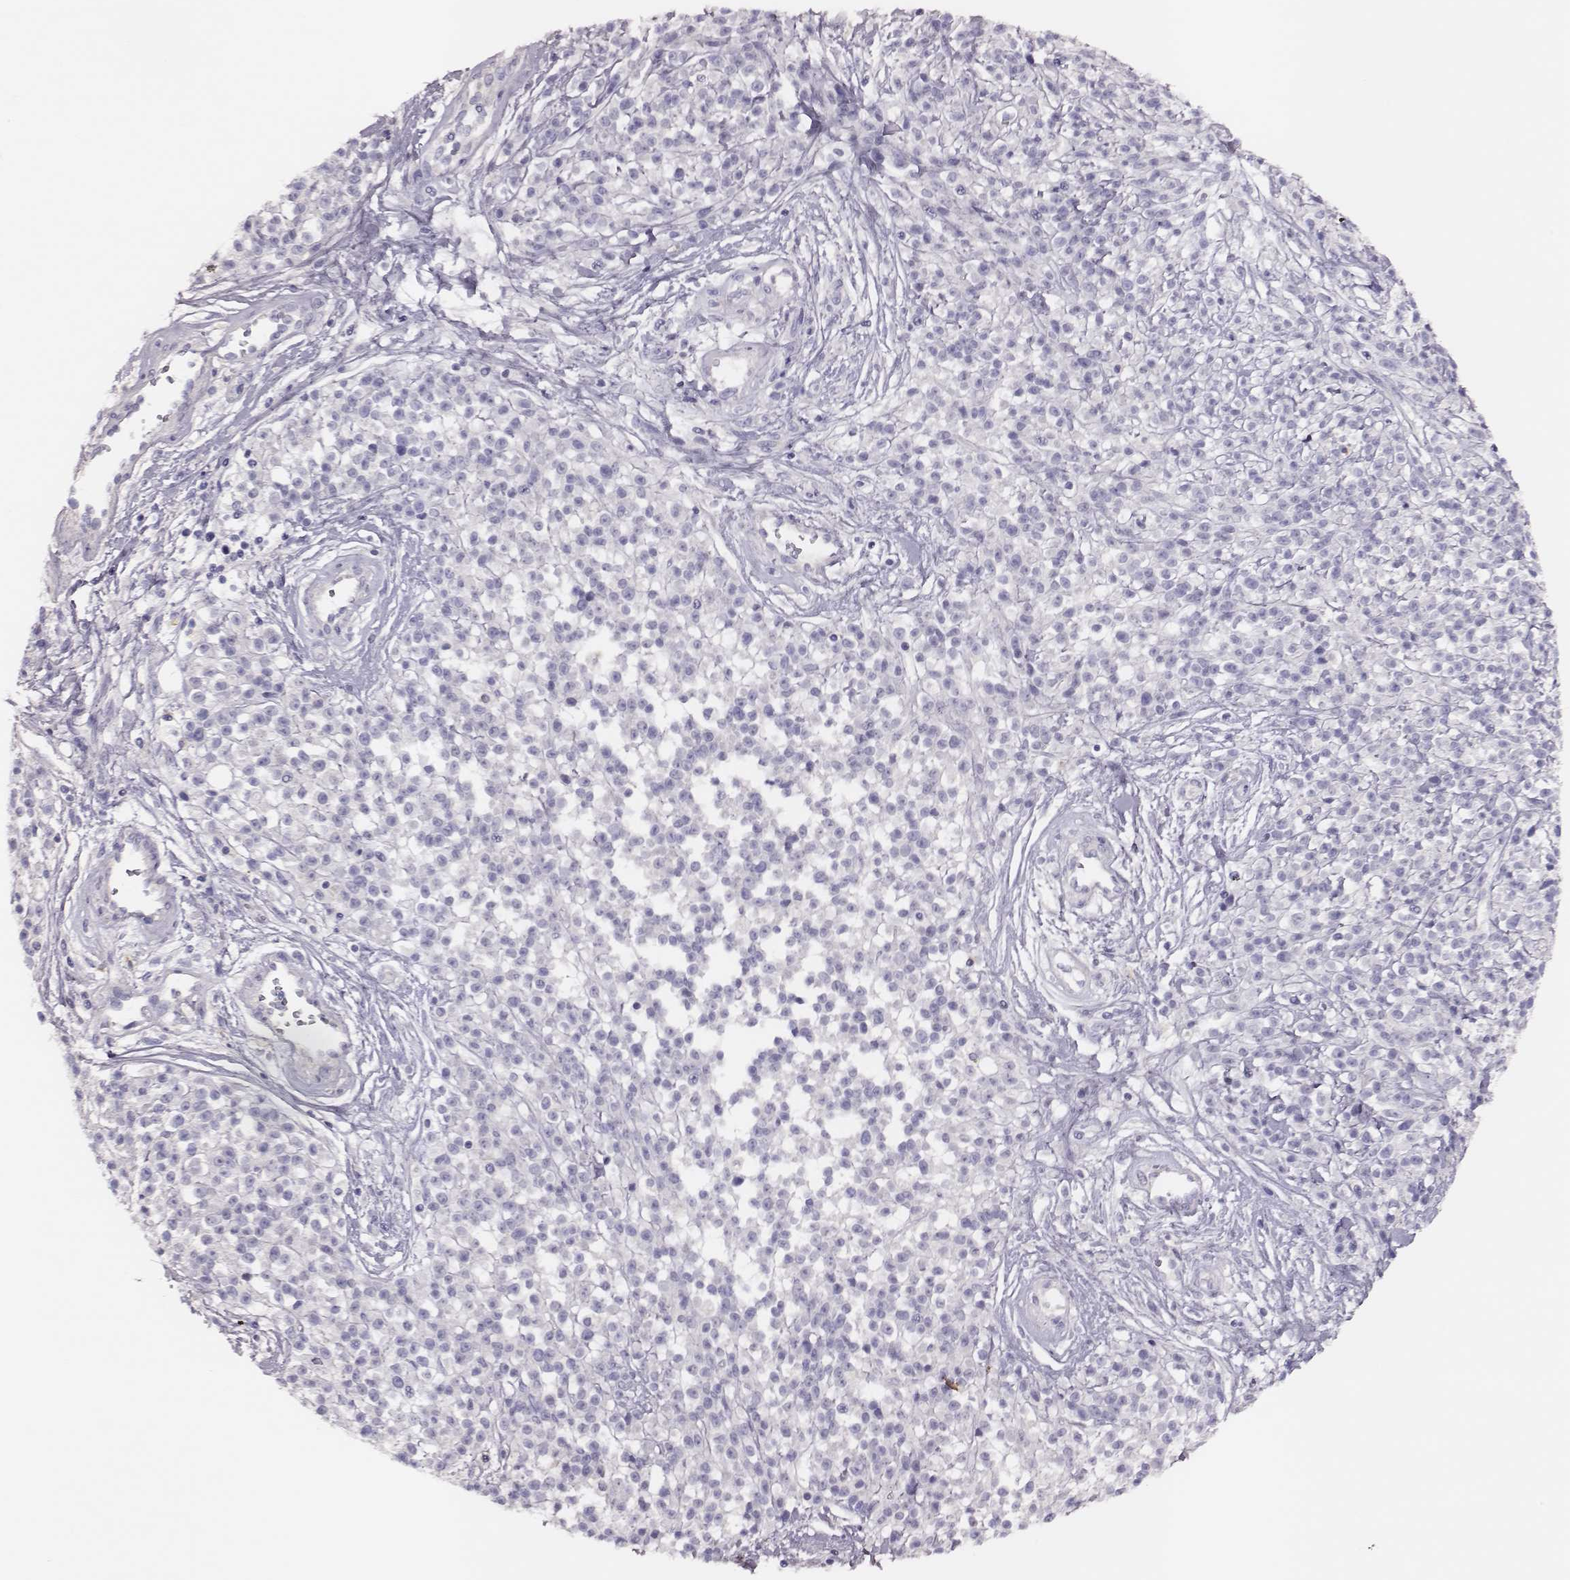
{"staining": {"intensity": "negative", "quantity": "none", "location": "none"}, "tissue": "melanoma", "cell_type": "Tumor cells", "image_type": "cancer", "snomed": [{"axis": "morphology", "description": "Malignant melanoma, NOS"}, {"axis": "topography", "description": "Skin"}, {"axis": "topography", "description": "Skin of trunk"}], "caption": "Immunohistochemistry (IHC) photomicrograph of neoplastic tissue: malignant melanoma stained with DAB (3,3'-diaminobenzidine) demonstrates no significant protein staining in tumor cells.", "gene": "P2RY10", "patient": {"sex": "male", "age": 74}}